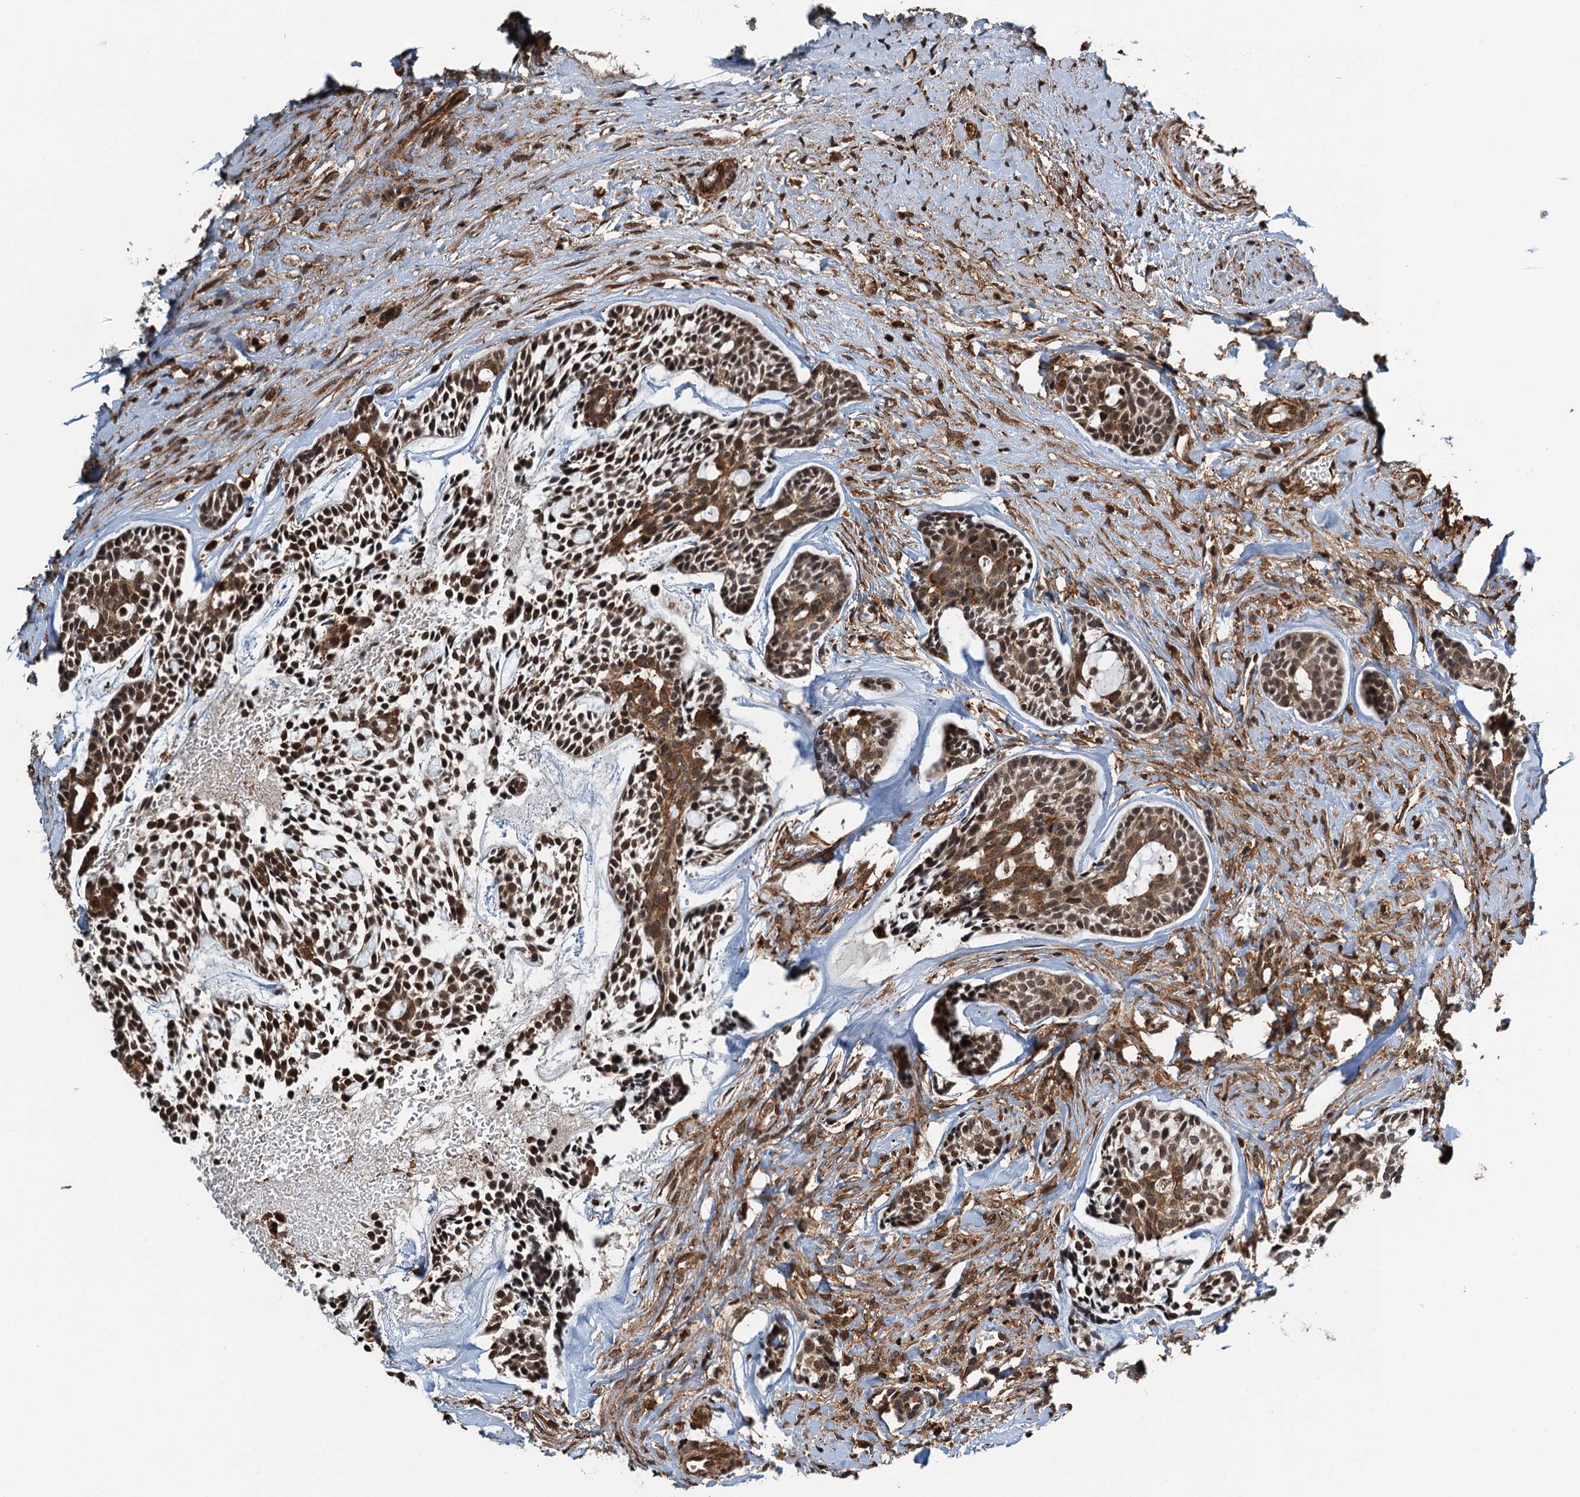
{"staining": {"intensity": "strong", "quantity": ">75%", "location": "cytoplasmic/membranous"}, "tissue": "head and neck cancer", "cell_type": "Tumor cells", "image_type": "cancer", "snomed": [{"axis": "morphology", "description": "Adenocarcinoma, NOS"}, {"axis": "topography", "description": "Subcutis"}, {"axis": "topography", "description": "Head-Neck"}], "caption": "Immunohistochemical staining of head and neck adenocarcinoma shows high levels of strong cytoplasmic/membranous protein positivity in about >75% of tumor cells.", "gene": "WHAMM", "patient": {"sex": "female", "age": 73}}